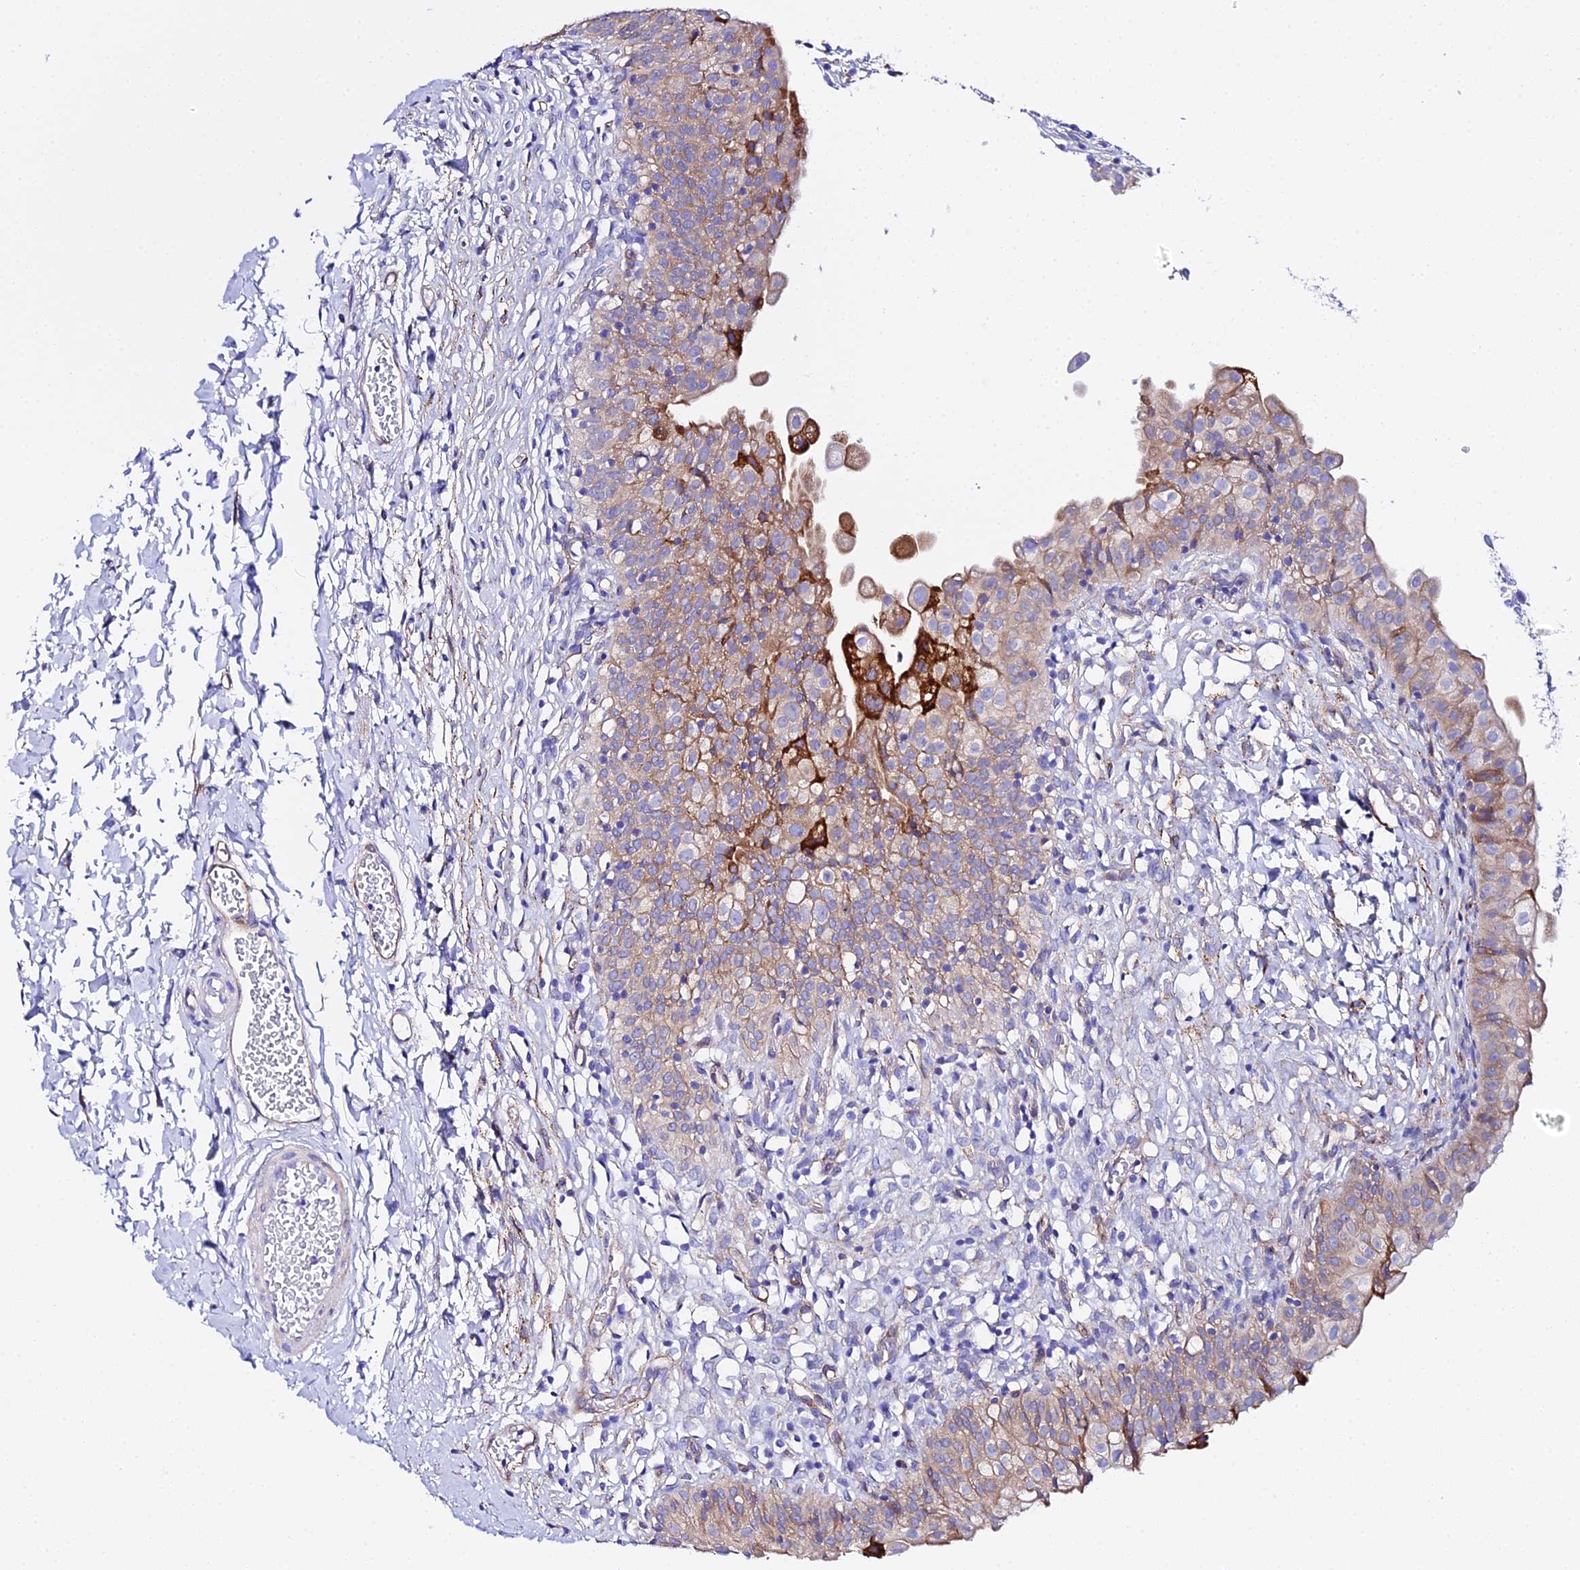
{"staining": {"intensity": "strong", "quantity": "<25%", "location": "cytoplasmic/membranous"}, "tissue": "urinary bladder", "cell_type": "Urothelial cells", "image_type": "normal", "snomed": [{"axis": "morphology", "description": "Normal tissue, NOS"}, {"axis": "topography", "description": "Urinary bladder"}], "caption": "This photomicrograph reveals immunohistochemistry staining of unremarkable human urinary bladder, with medium strong cytoplasmic/membranous positivity in approximately <25% of urothelial cells.", "gene": "CFAP45", "patient": {"sex": "male", "age": 55}}